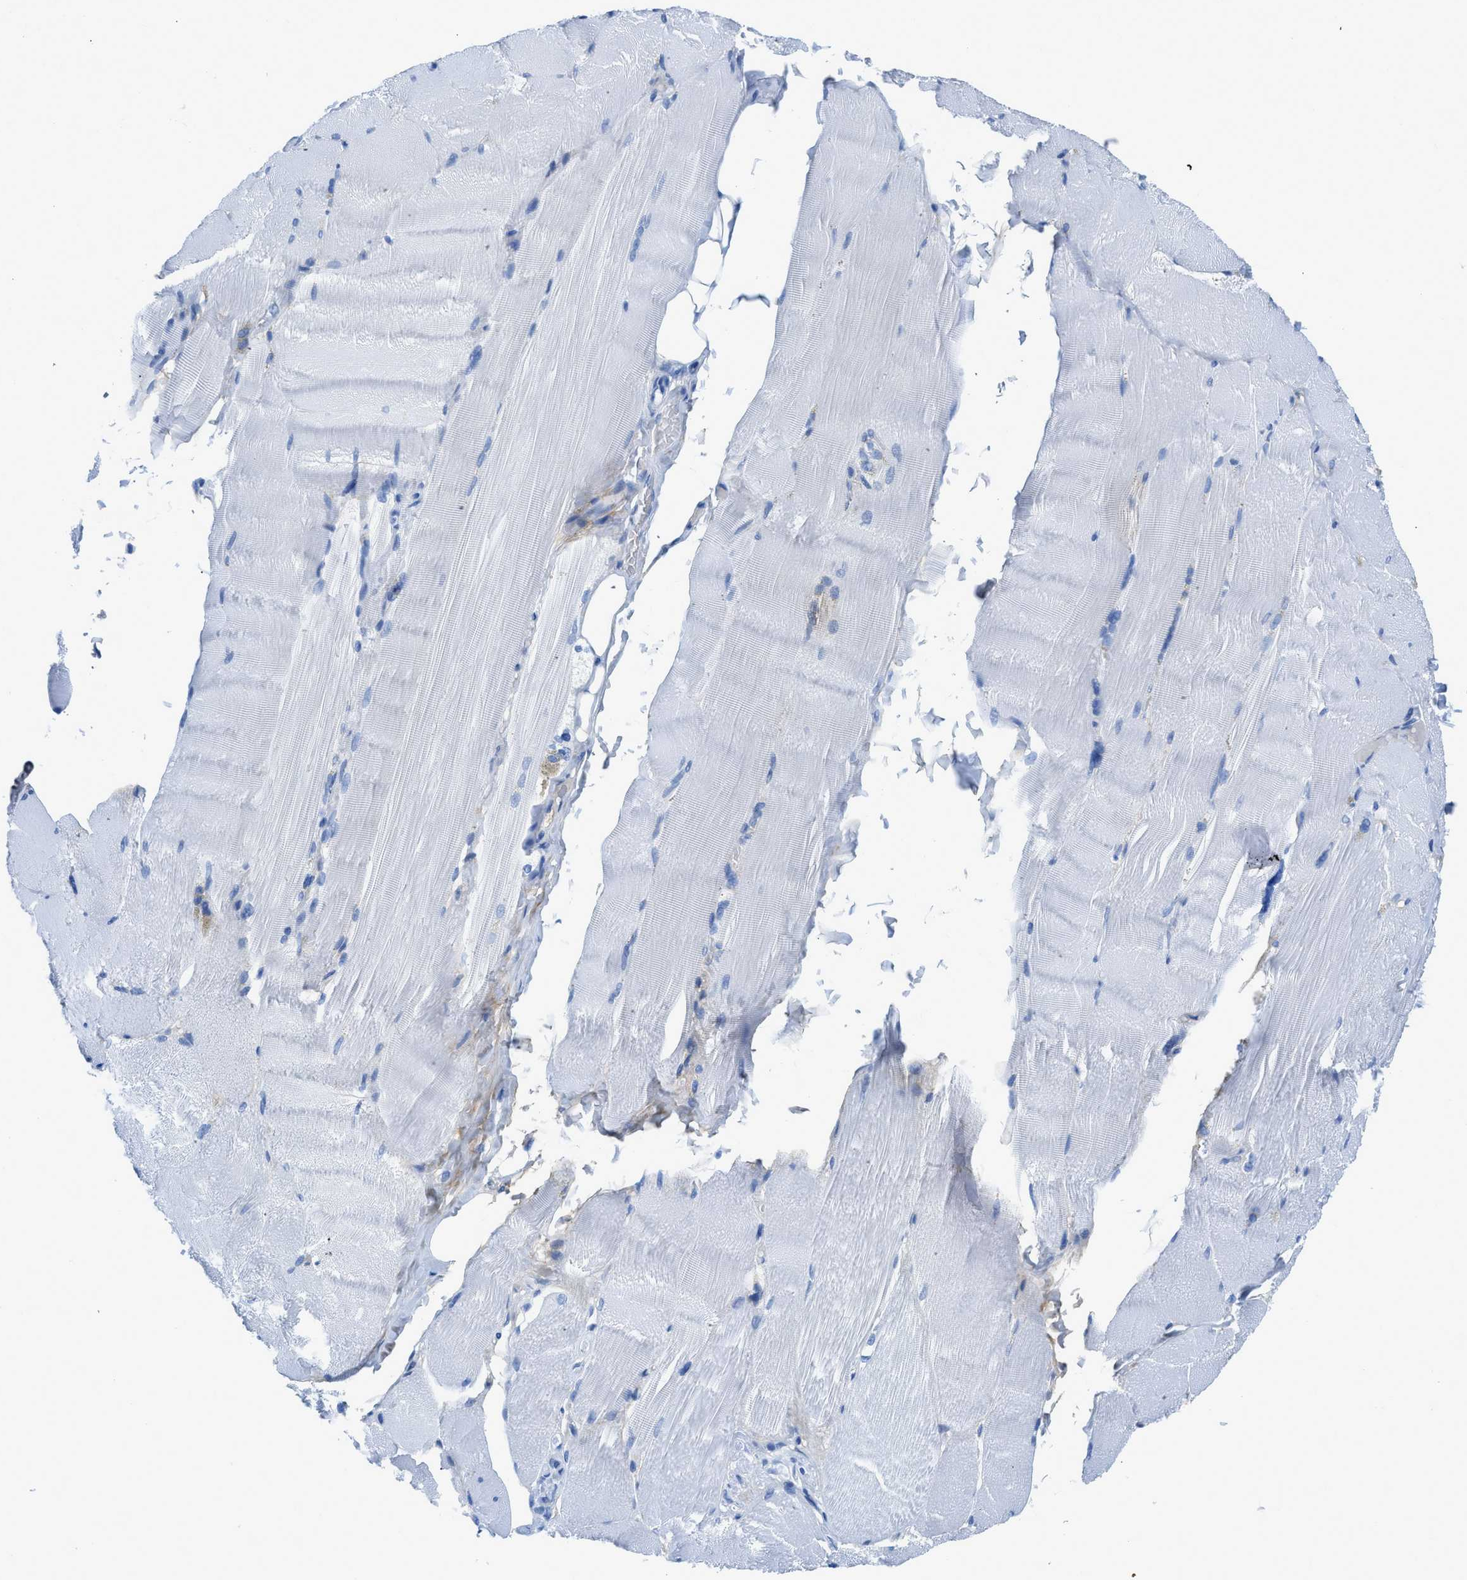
{"staining": {"intensity": "negative", "quantity": "none", "location": "none"}, "tissue": "skeletal muscle", "cell_type": "Myocytes", "image_type": "normal", "snomed": [{"axis": "morphology", "description": "Normal tissue, NOS"}, {"axis": "topography", "description": "Skin"}, {"axis": "topography", "description": "Skeletal muscle"}], "caption": "Immunohistochemistry (IHC) of normal human skeletal muscle exhibits no expression in myocytes.", "gene": "COL3A1", "patient": {"sex": "male", "age": 83}}